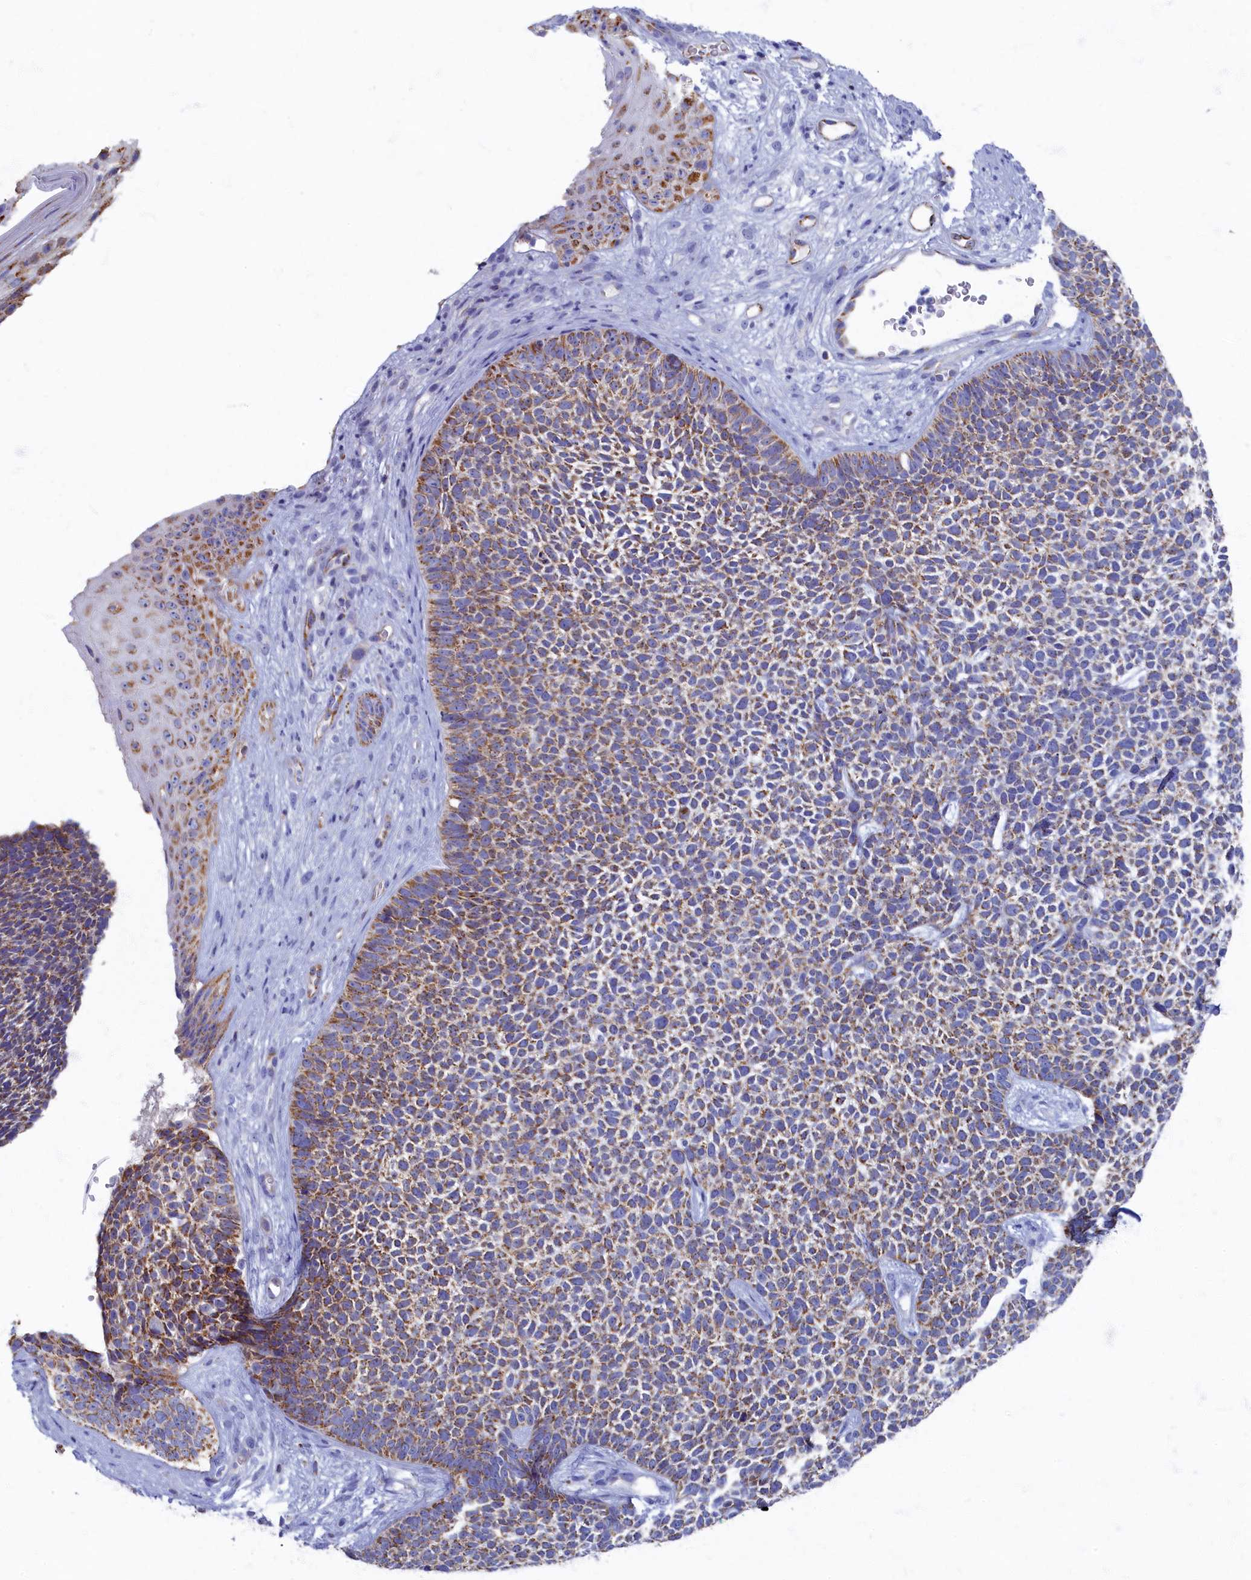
{"staining": {"intensity": "moderate", "quantity": ">75%", "location": "cytoplasmic/membranous"}, "tissue": "skin cancer", "cell_type": "Tumor cells", "image_type": "cancer", "snomed": [{"axis": "morphology", "description": "Basal cell carcinoma"}, {"axis": "topography", "description": "Skin"}], "caption": "Immunohistochemistry histopathology image of human basal cell carcinoma (skin) stained for a protein (brown), which exhibits medium levels of moderate cytoplasmic/membranous expression in approximately >75% of tumor cells.", "gene": "OCIAD2", "patient": {"sex": "female", "age": 84}}